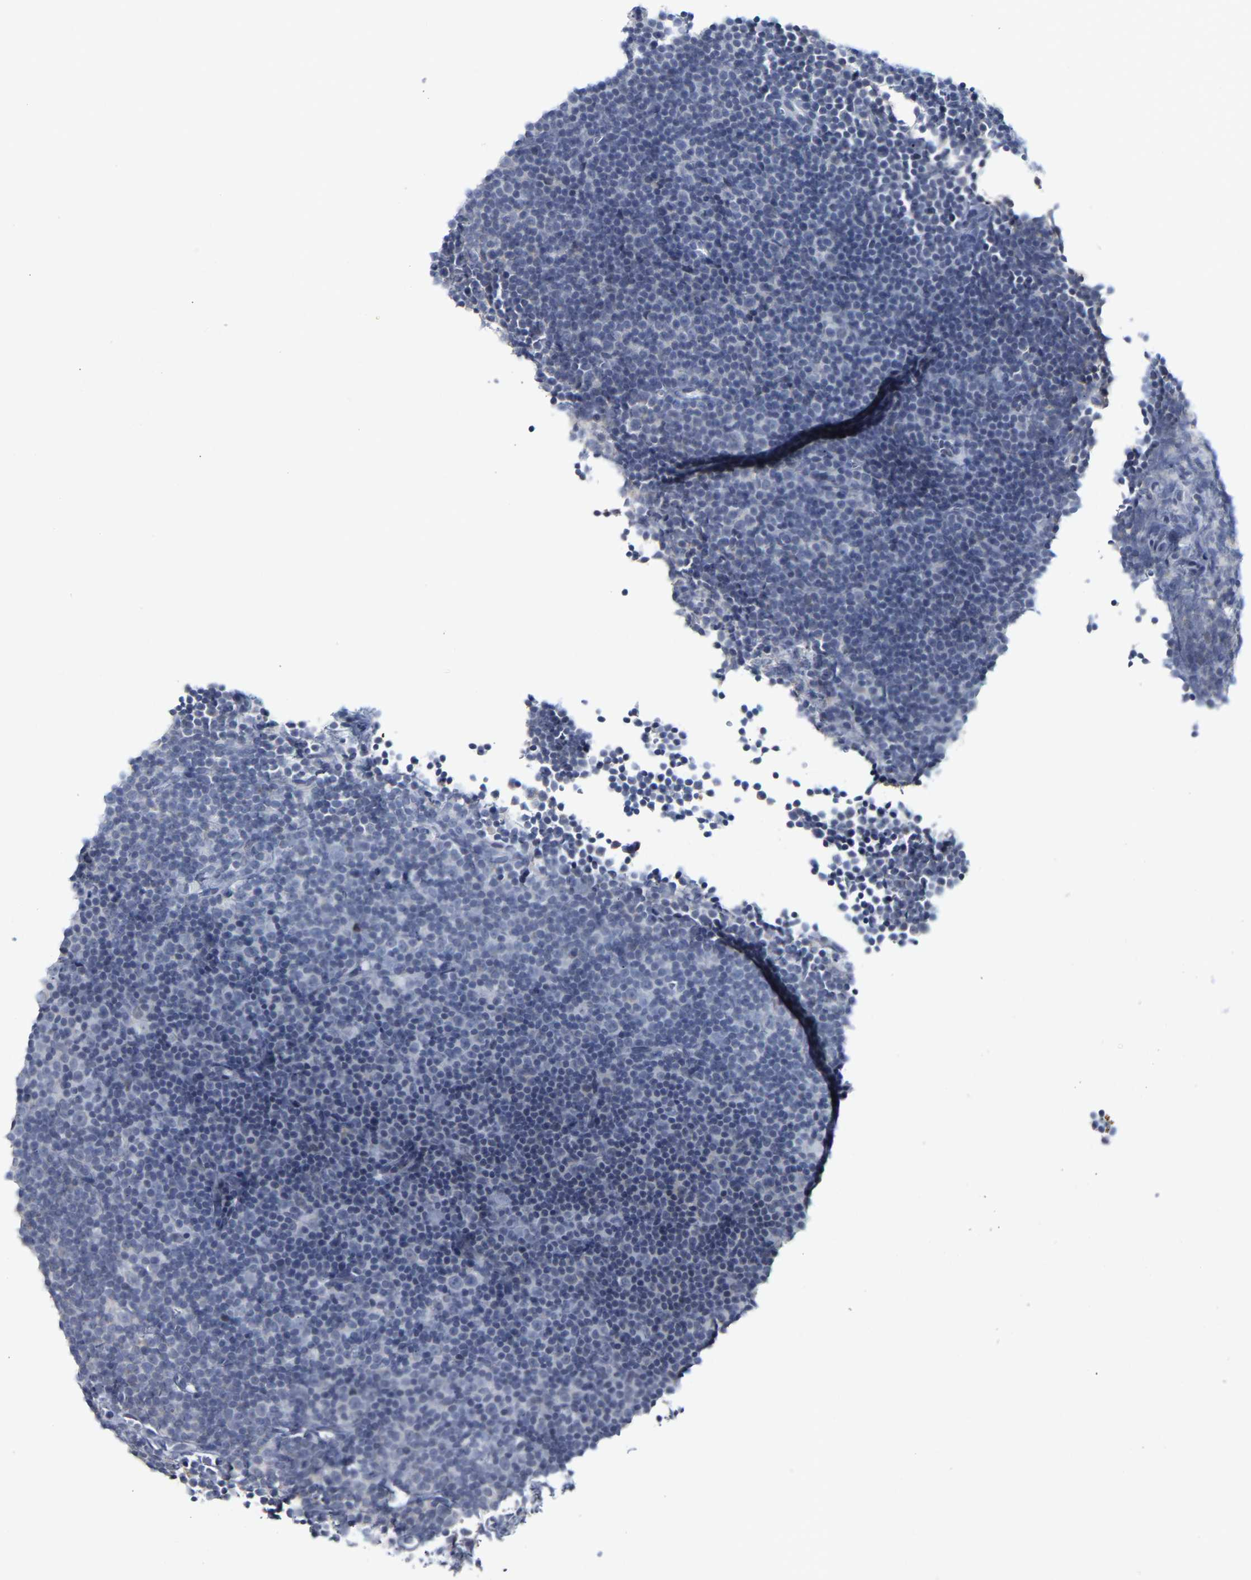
{"staining": {"intensity": "negative", "quantity": "none", "location": "none"}, "tissue": "lymphoma", "cell_type": "Tumor cells", "image_type": "cancer", "snomed": [{"axis": "morphology", "description": "Malignant lymphoma, non-Hodgkin's type, Low grade"}, {"axis": "topography", "description": "Lymph node"}], "caption": "IHC photomicrograph of lymphoma stained for a protein (brown), which displays no positivity in tumor cells.", "gene": "KRT76", "patient": {"sex": "female", "age": 67}}